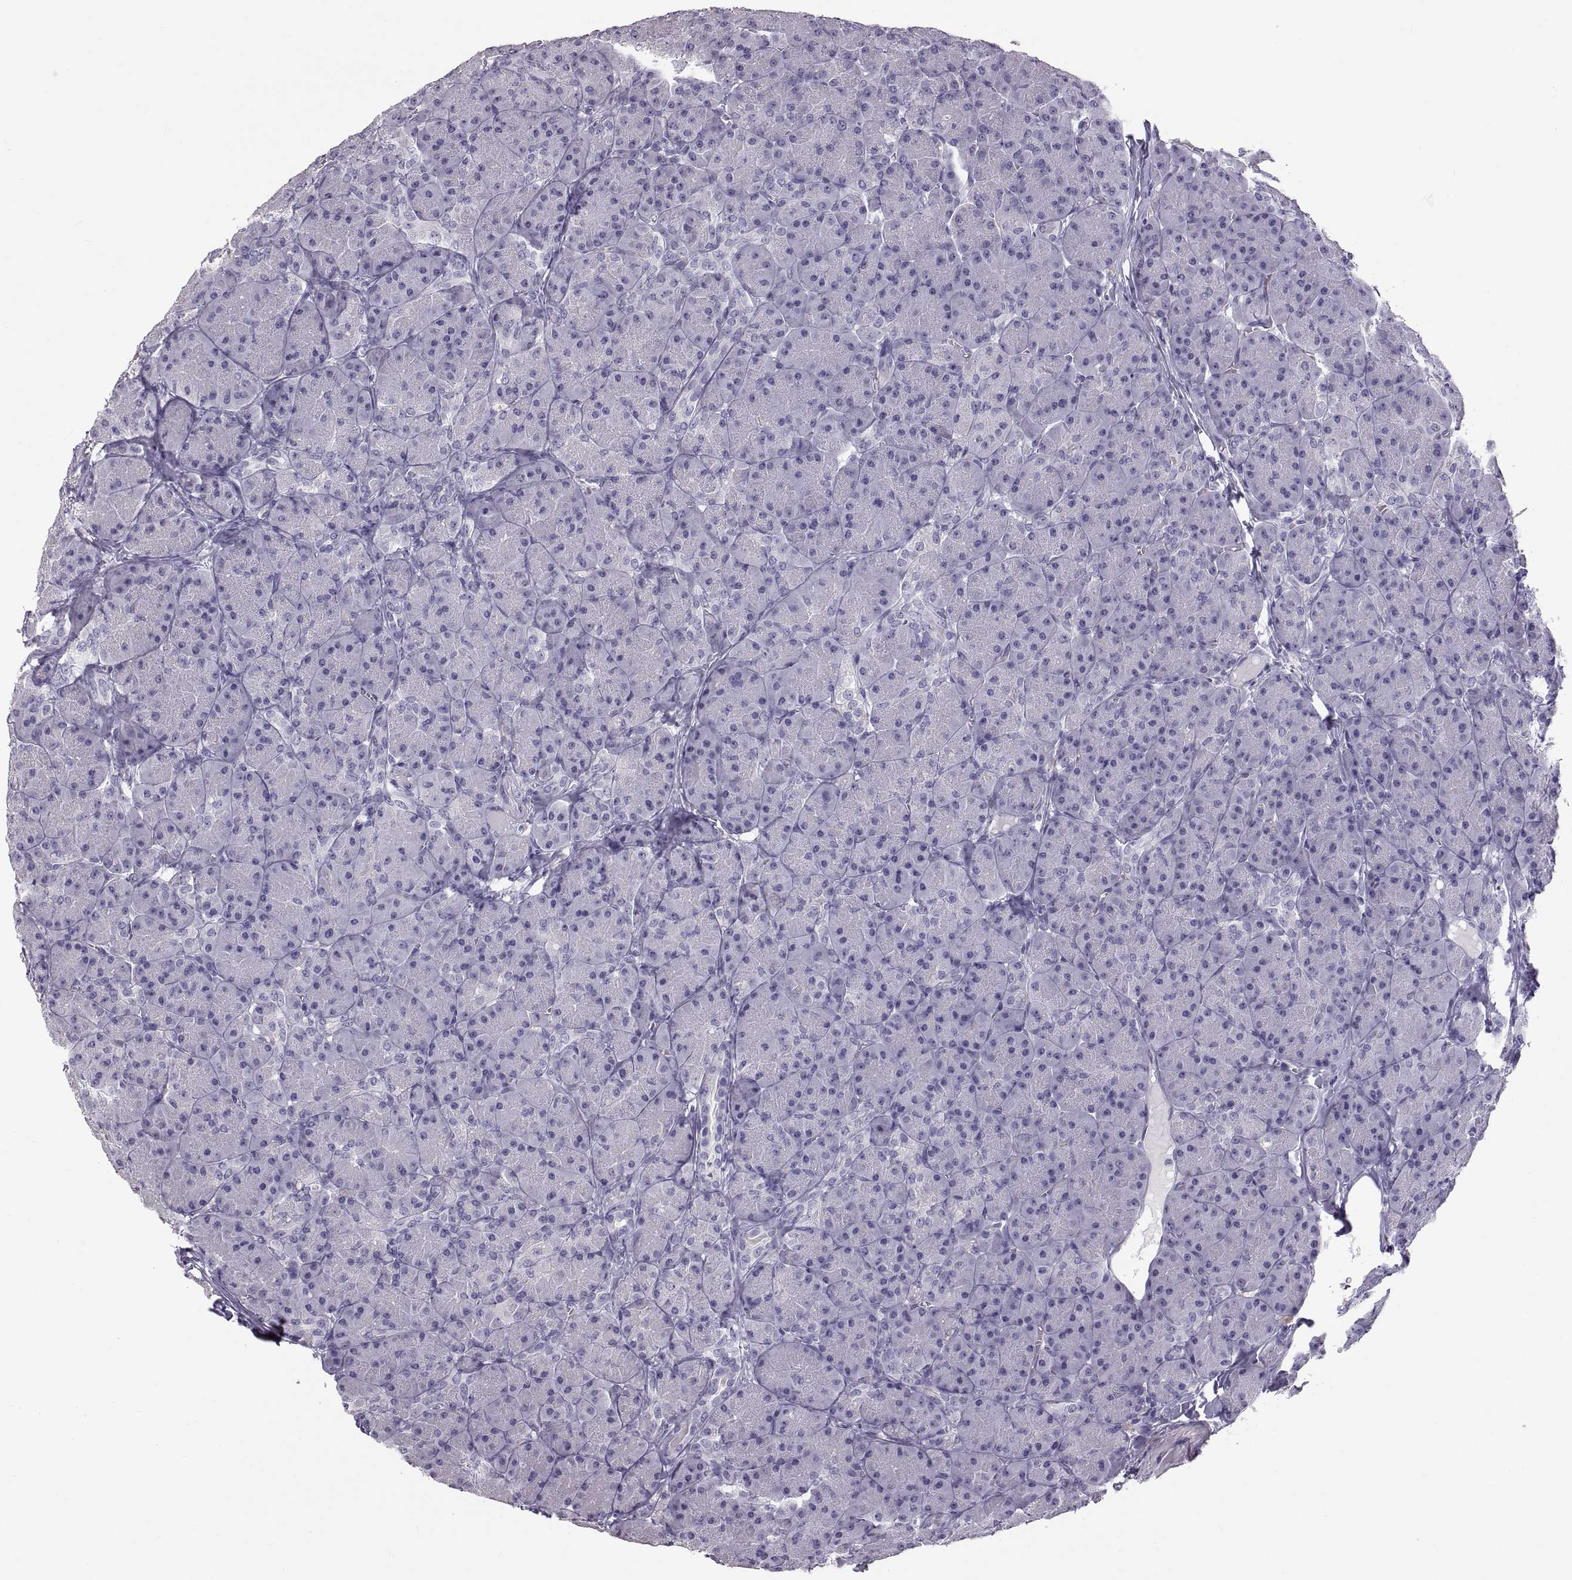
{"staining": {"intensity": "negative", "quantity": "none", "location": "none"}, "tissue": "pancreas", "cell_type": "Exocrine glandular cells", "image_type": "normal", "snomed": [{"axis": "morphology", "description": "Normal tissue, NOS"}, {"axis": "topography", "description": "Pancreas"}], "caption": "High power microscopy histopathology image of an IHC histopathology image of benign pancreas, revealing no significant positivity in exocrine glandular cells.", "gene": "SPACDR", "patient": {"sex": "male", "age": 57}}